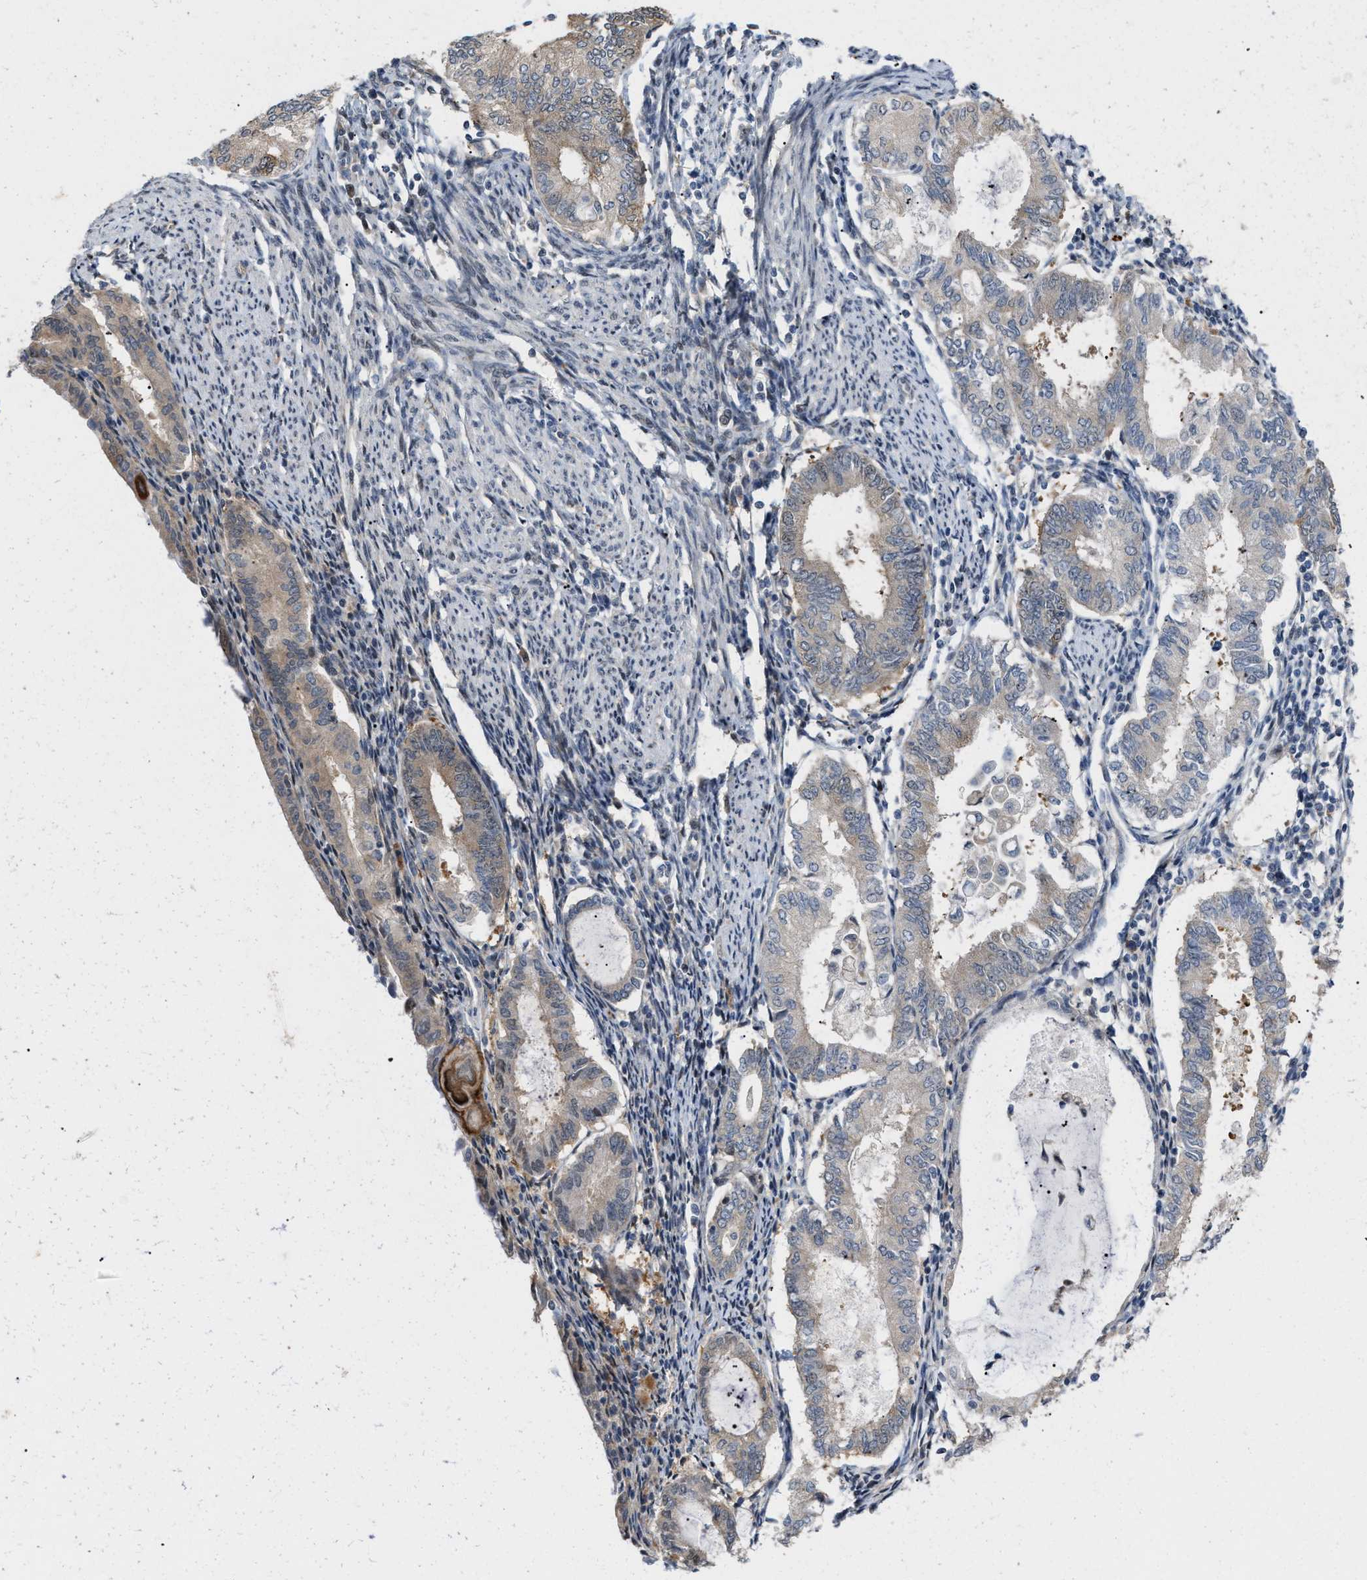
{"staining": {"intensity": "weak", "quantity": ">75%", "location": "cytoplasmic/membranous"}, "tissue": "endometrial cancer", "cell_type": "Tumor cells", "image_type": "cancer", "snomed": [{"axis": "morphology", "description": "Adenocarcinoma, NOS"}, {"axis": "topography", "description": "Endometrium"}], "caption": "This is a photomicrograph of immunohistochemistry staining of endometrial cancer (adenocarcinoma), which shows weak expression in the cytoplasmic/membranous of tumor cells.", "gene": "CSNK1A1", "patient": {"sex": "female", "age": 86}}